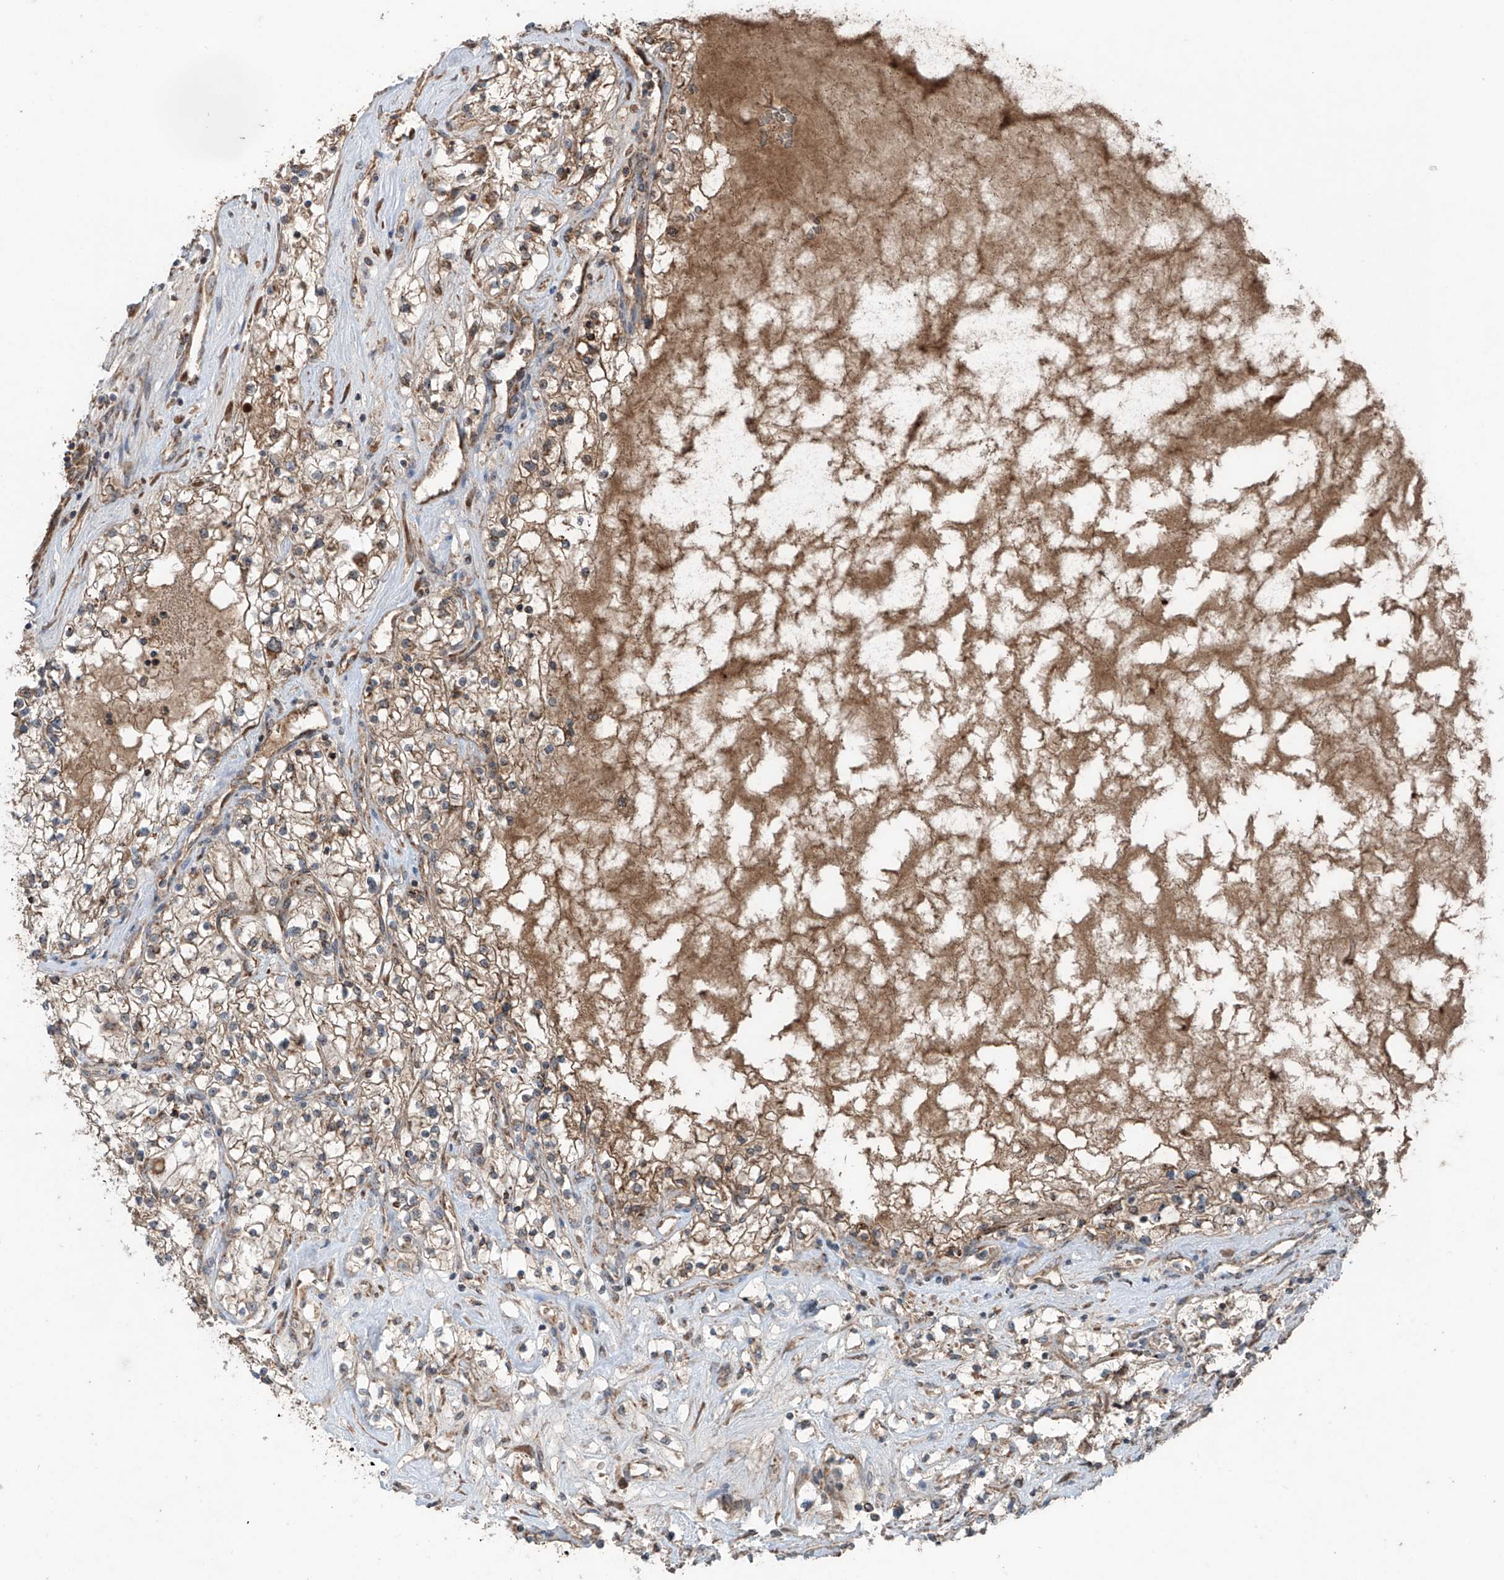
{"staining": {"intensity": "weak", "quantity": "25%-75%", "location": "cytoplasmic/membranous"}, "tissue": "renal cancer", "cell_type": "Tumor cells", "image_type": "cancer", "snomed": [{"axis": "morphology", "description": "Normal tissue, NOS"}, {"axis": "morphology", "description": "Adenocarcinoma, NOS"}, {"axis": "topography", "description": "Kidney"}], "caption": "Renal adenocarcinoma tissue shows weak cytoplasmic/membranous staining in approximately 25%-75% of tumor cells", "gene": "SAMD3", "patient": {"sex": "male", "age": 68}}